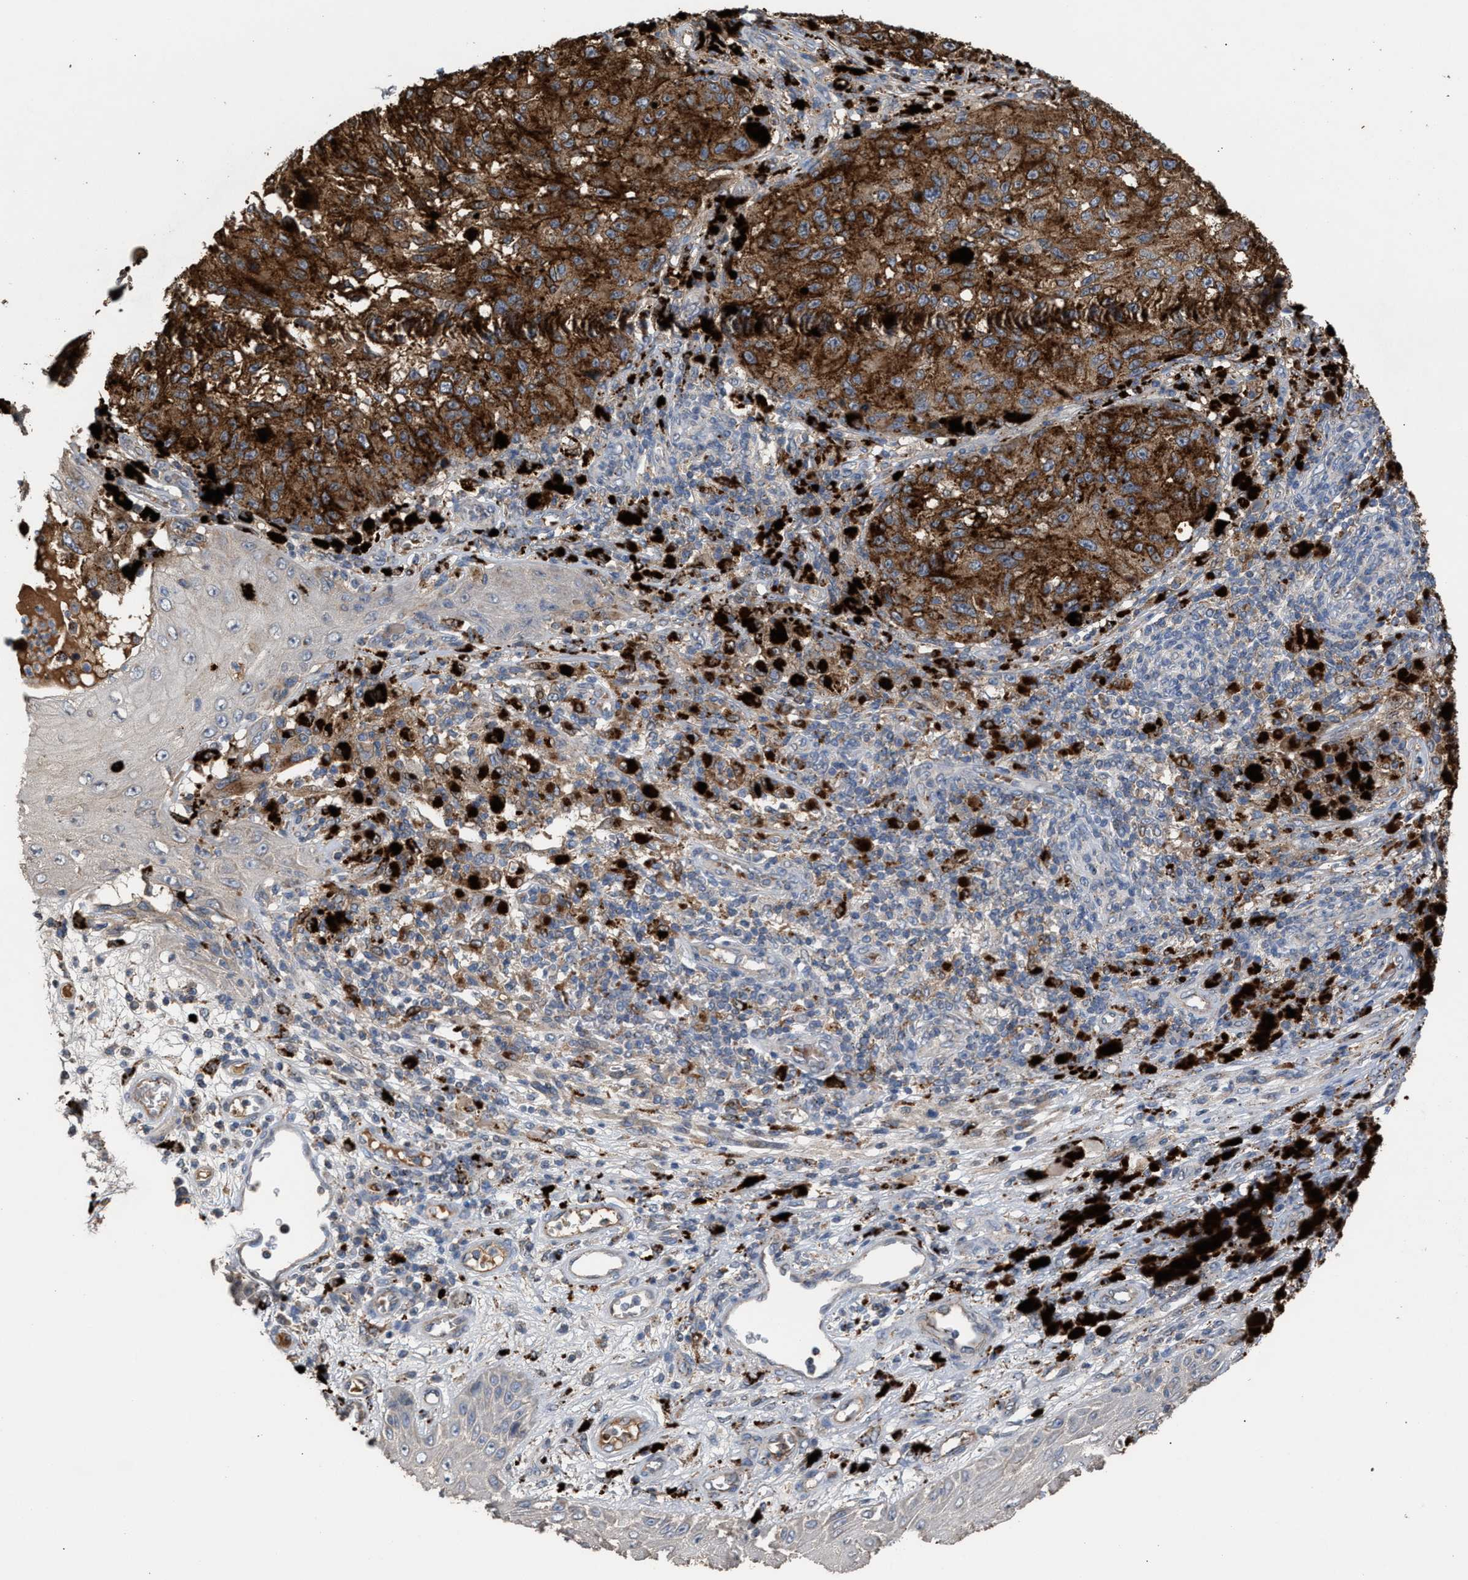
{"staining": {"intensity": "strong", "quantity": ">75%", "location": "cytoplasmic/membranous"}, "tissue": "melanoma", "cell_type": "Tumor cells", "image_type": "cancer", "snomed": [{"axis": "morphology", "description": "Malignant melanoma, NOS"}, {"axis": "topography", "description": "Skin"}], "caption": "IHC image of human melanoma stained for a protein (brown), which demonstrates high levels of strong cytoplasmic/membranous staining in approximately >75% of tumor cells.", "gene": "ELMO3", "patient": {"sex": "female", "age": 73}}